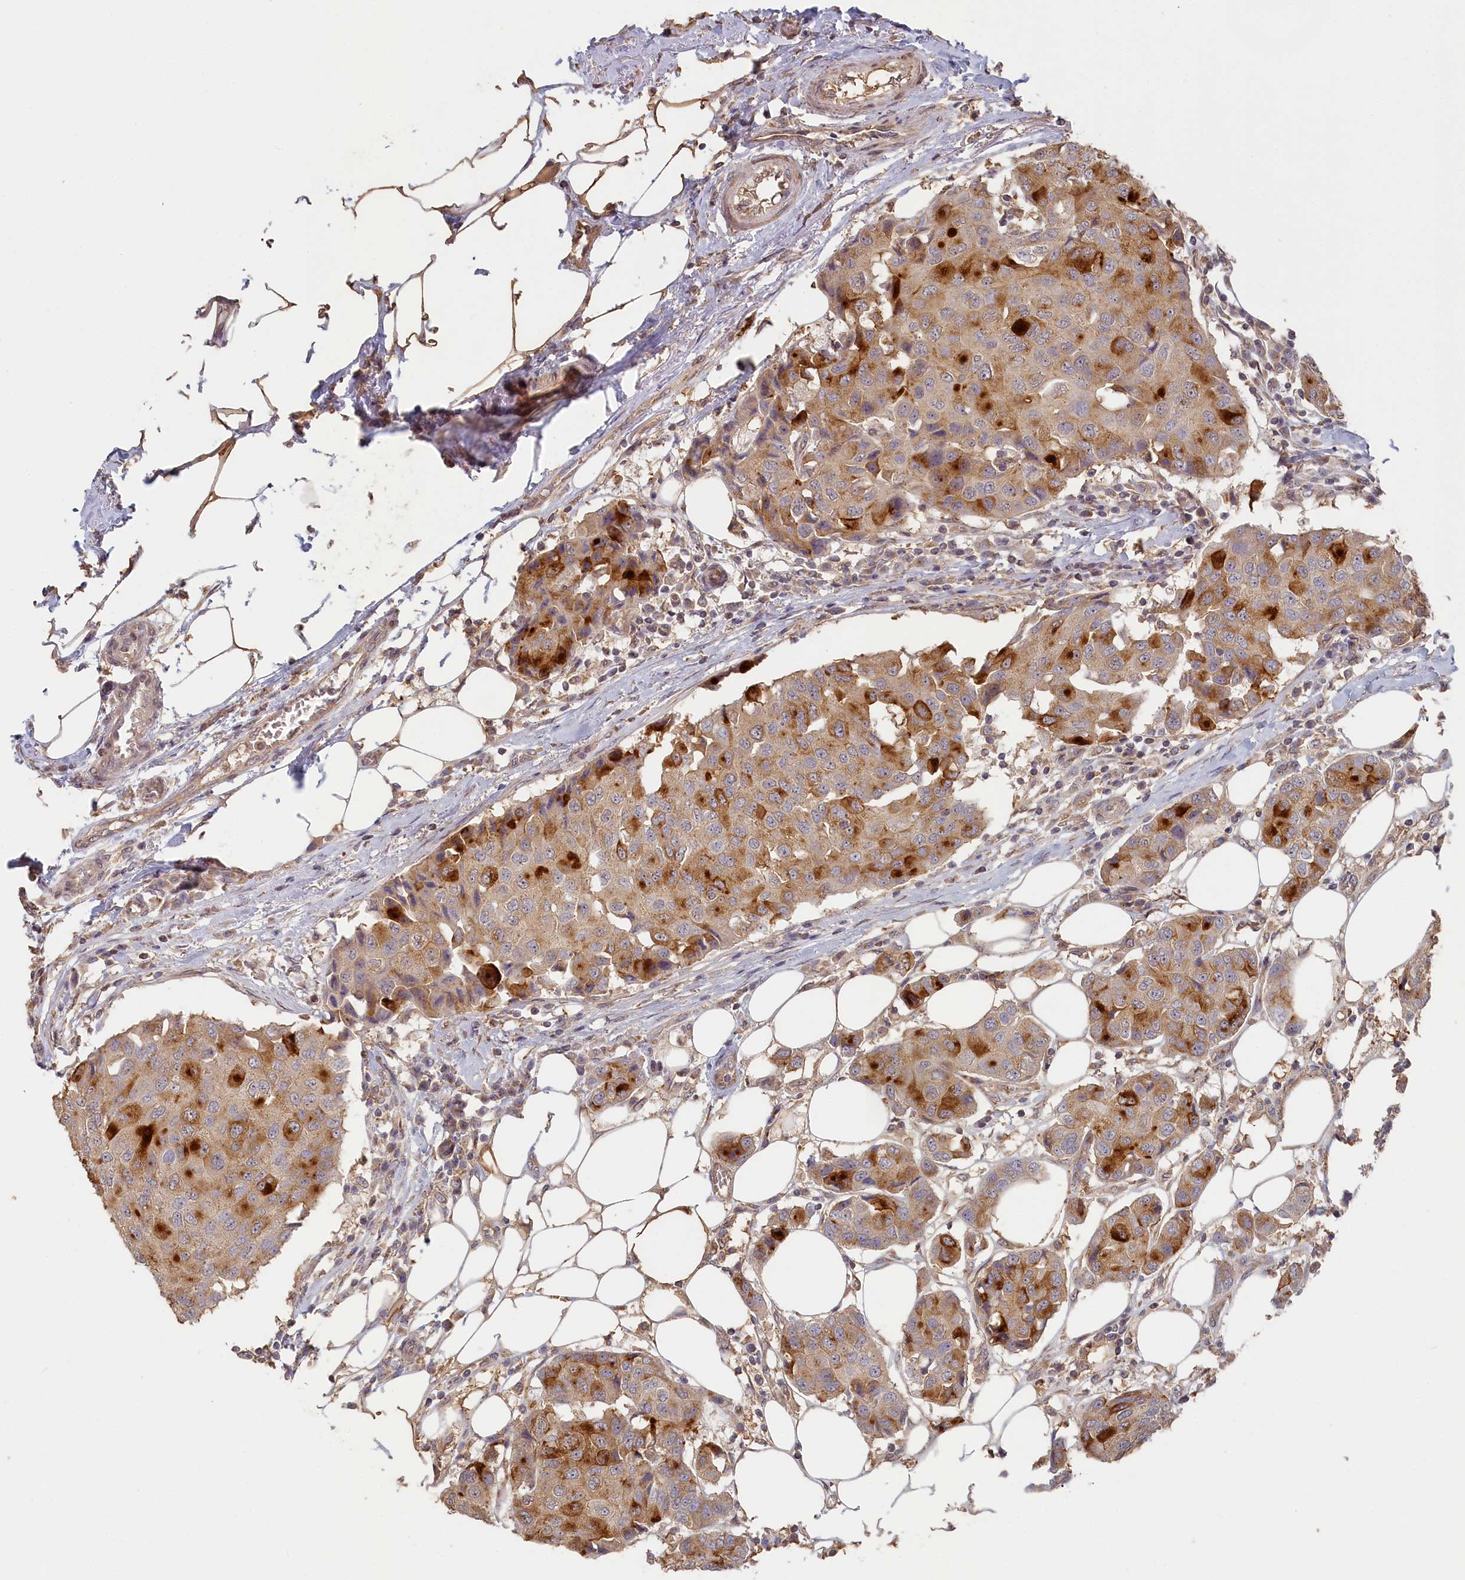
{"staining": {"intensity": "moderate", "quantity": "25%-75%", "location": "cytoplasmic/membranous"}, "tissue": "breast cancer", "cell_type": "Tumor cells", "image_type": "cancer", "snomed": [{"axis": "morphology", "description": "Duct carcinoma"}, {"axis": "topography", "description": "Breast"}], "caption": "Protein staining by immunohistochemistry (IHC) exhibits moderate cytoplasmic/membranous positivity in approximately 25%-75% of tumor cells in breast cancer.", "gene": "STX16", "patient": {"sex": "female", "age": 80}}